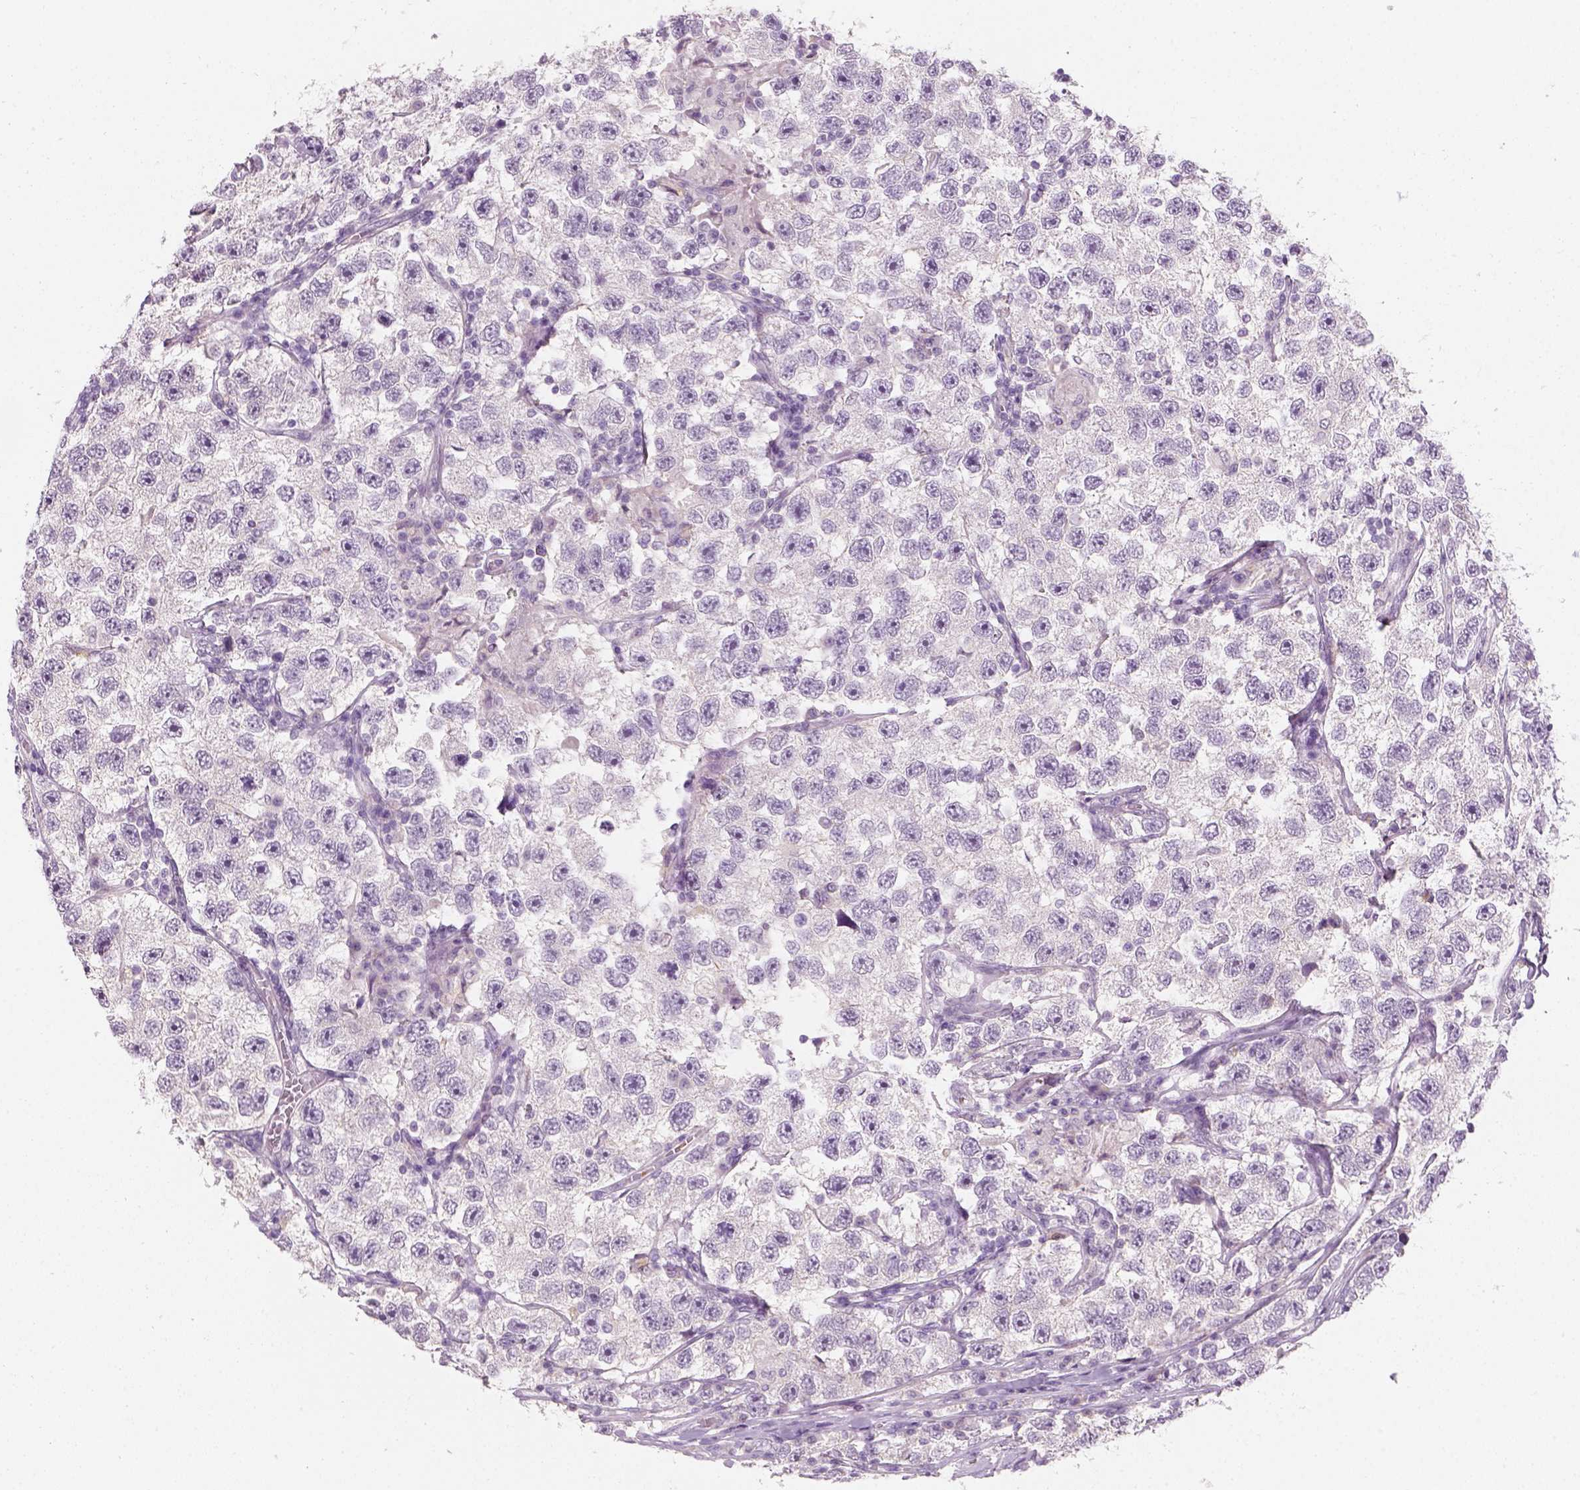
{"staining": {"intensity": "negative", "quantity": "none", "location": "none"}, "tissue": "testis cancer", "cell_type": "Tumor cells", "image_type": "cancer", "snomed": [{"axis": "morphology", "description": "Seminoma, NOS"}, {"axis": "topography", "description": "Testis"}], "caption": "Testis cancer was stained to show a protein in brown. There is no significant expression in tumor cells.", "gene": "FAM163B", "patient": {"sex": "male", "age": 26}}